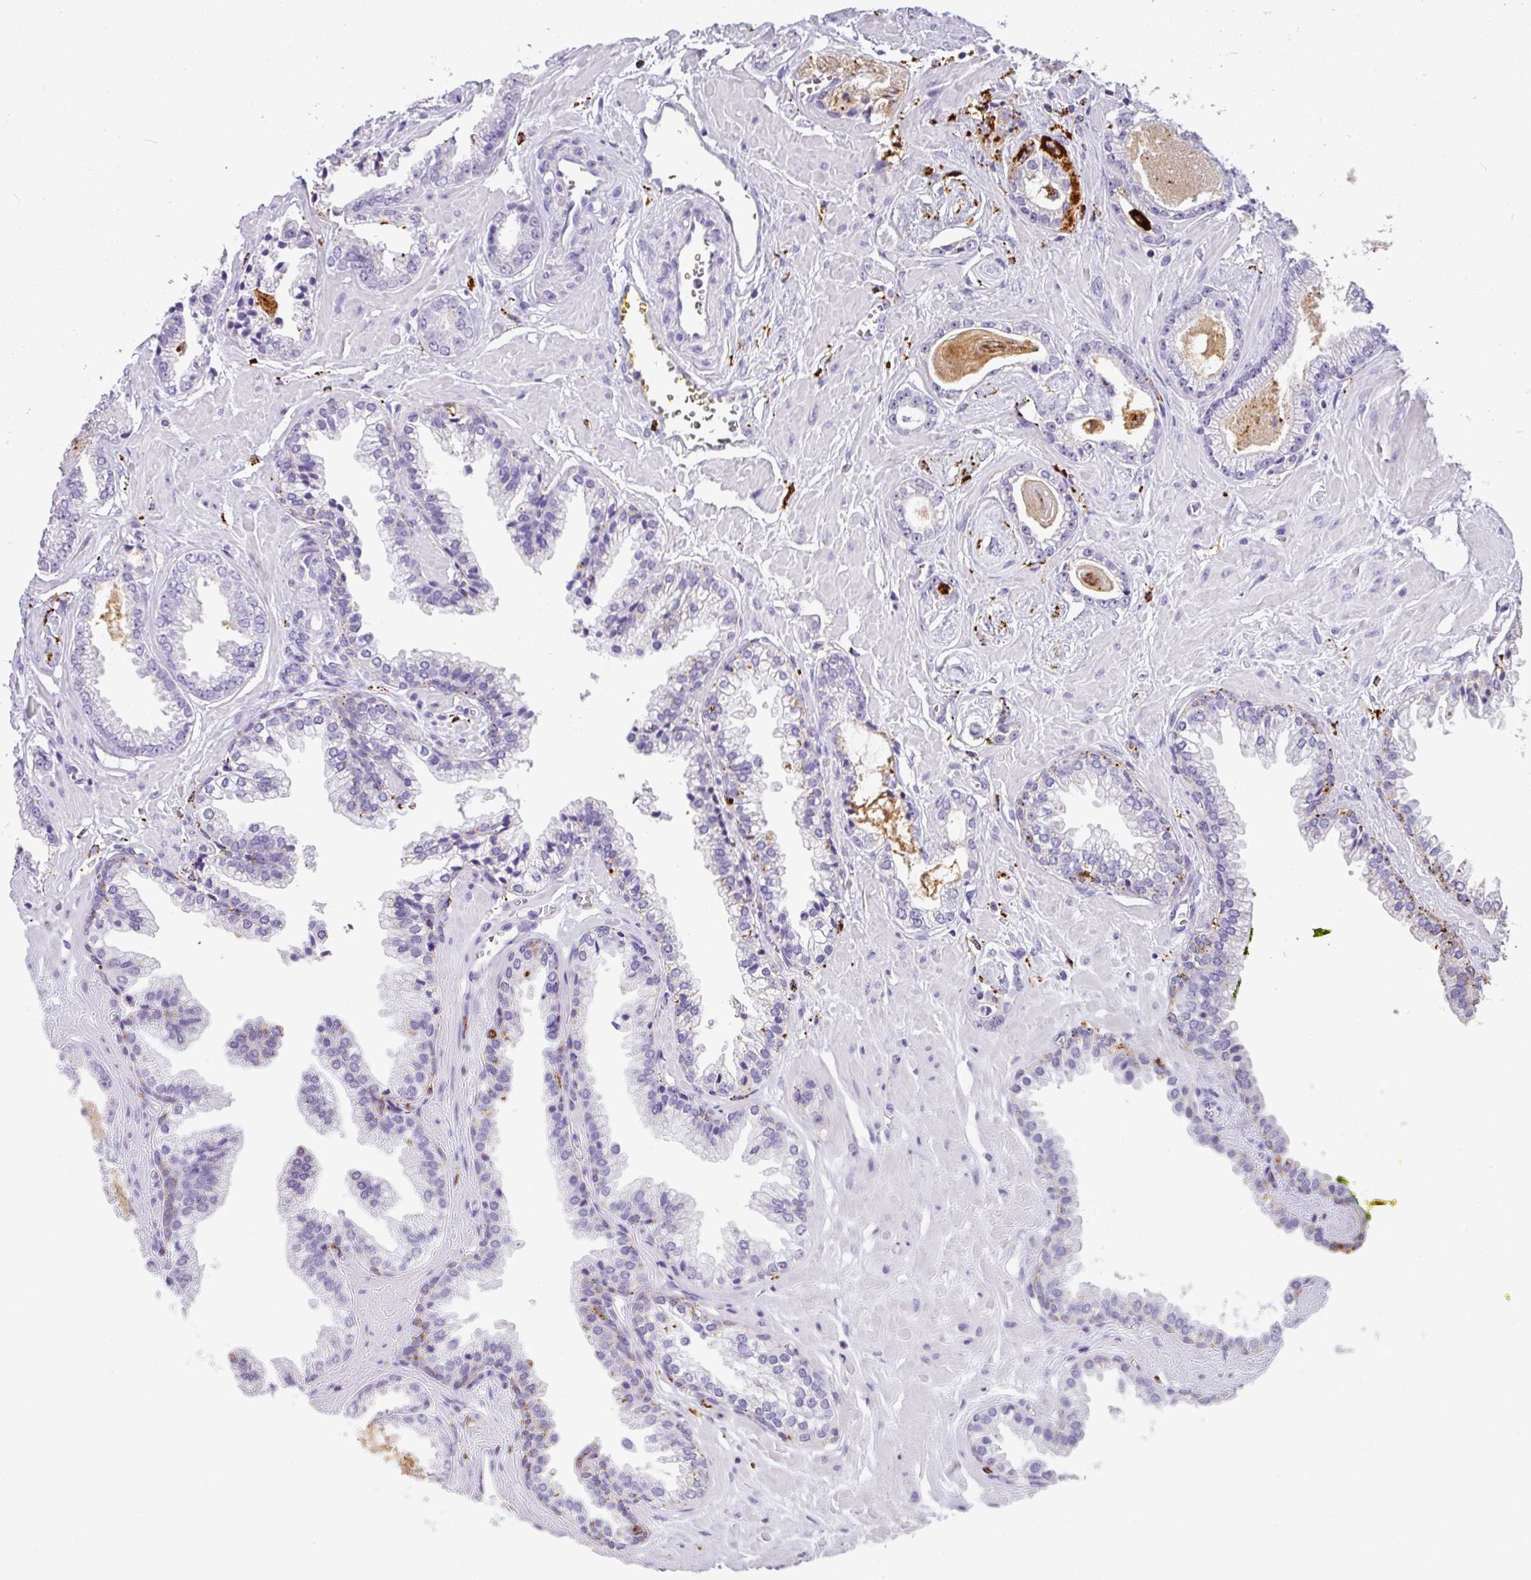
{"staining": {"intensity": "strong", "quantity": "<25%", "location": "cytoplasmic/membranous"}, "tissue": "prostate cancer", "cell_type": "Tumor cells", "image_type": "cancer", "snomed": [{"axis": "morphology", "description": "Adenocarcinoma, Low grade"}, {"axis": "topography", "description": "Prostate"}], "caption": "Immunohistochemistry (DAB) staining of prostate cancer shows strong cytoplasmic/membranous protein staining in approximately <25% of tumor cells. The staining was performed using DAB, with brown indicating positive protein expression. Nuclei are stained blue with hematoxylin.", "gene": "MMACHC", "patient": {"sex": "male", "age": 60}}